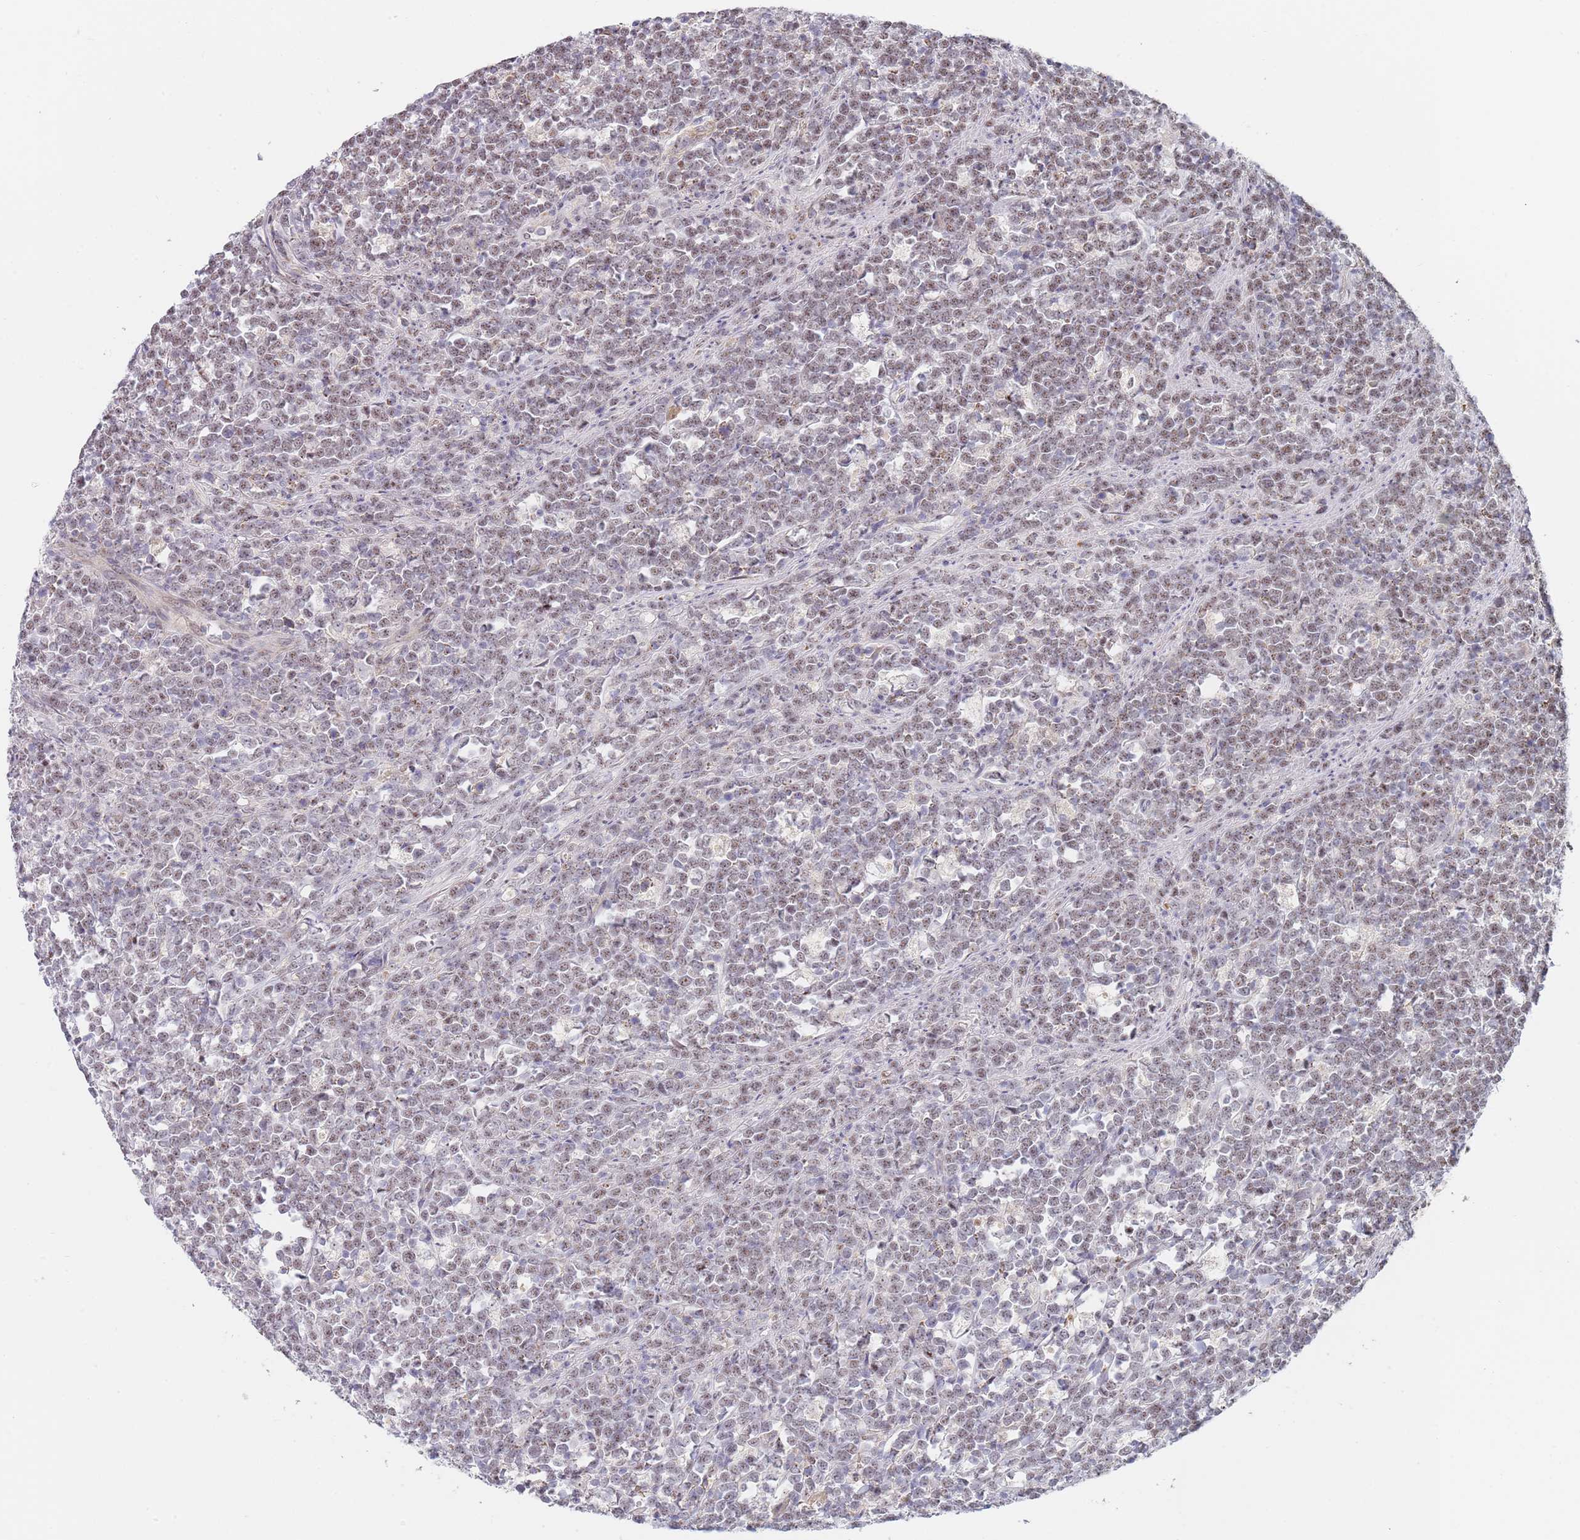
{"staining": {"intensity": "weak", "quantity": ">75%", "location": "nuclear"}, "tissue": "lymphoma", "cell_type": "Tumor cells", "image_type": "cancer", "snomed": [{"axis": "morphology", "description": "Malignant lymphoma, non-Hodgkin's type, High grade"}, {"axis": "topography", "description": "Small intestine"}, {"axis": "topography", "description": "Colon"}], "caption": "Approximately >75% of tumor cells in malignant lymphoma, non-Hodgkin's type (high-grade) demonstrate weak nuclear protein positivity as visualized by brown immunohistochemical staining.", "gene": "PLCL2", "patient": {"sex": "male", "age": 8}}